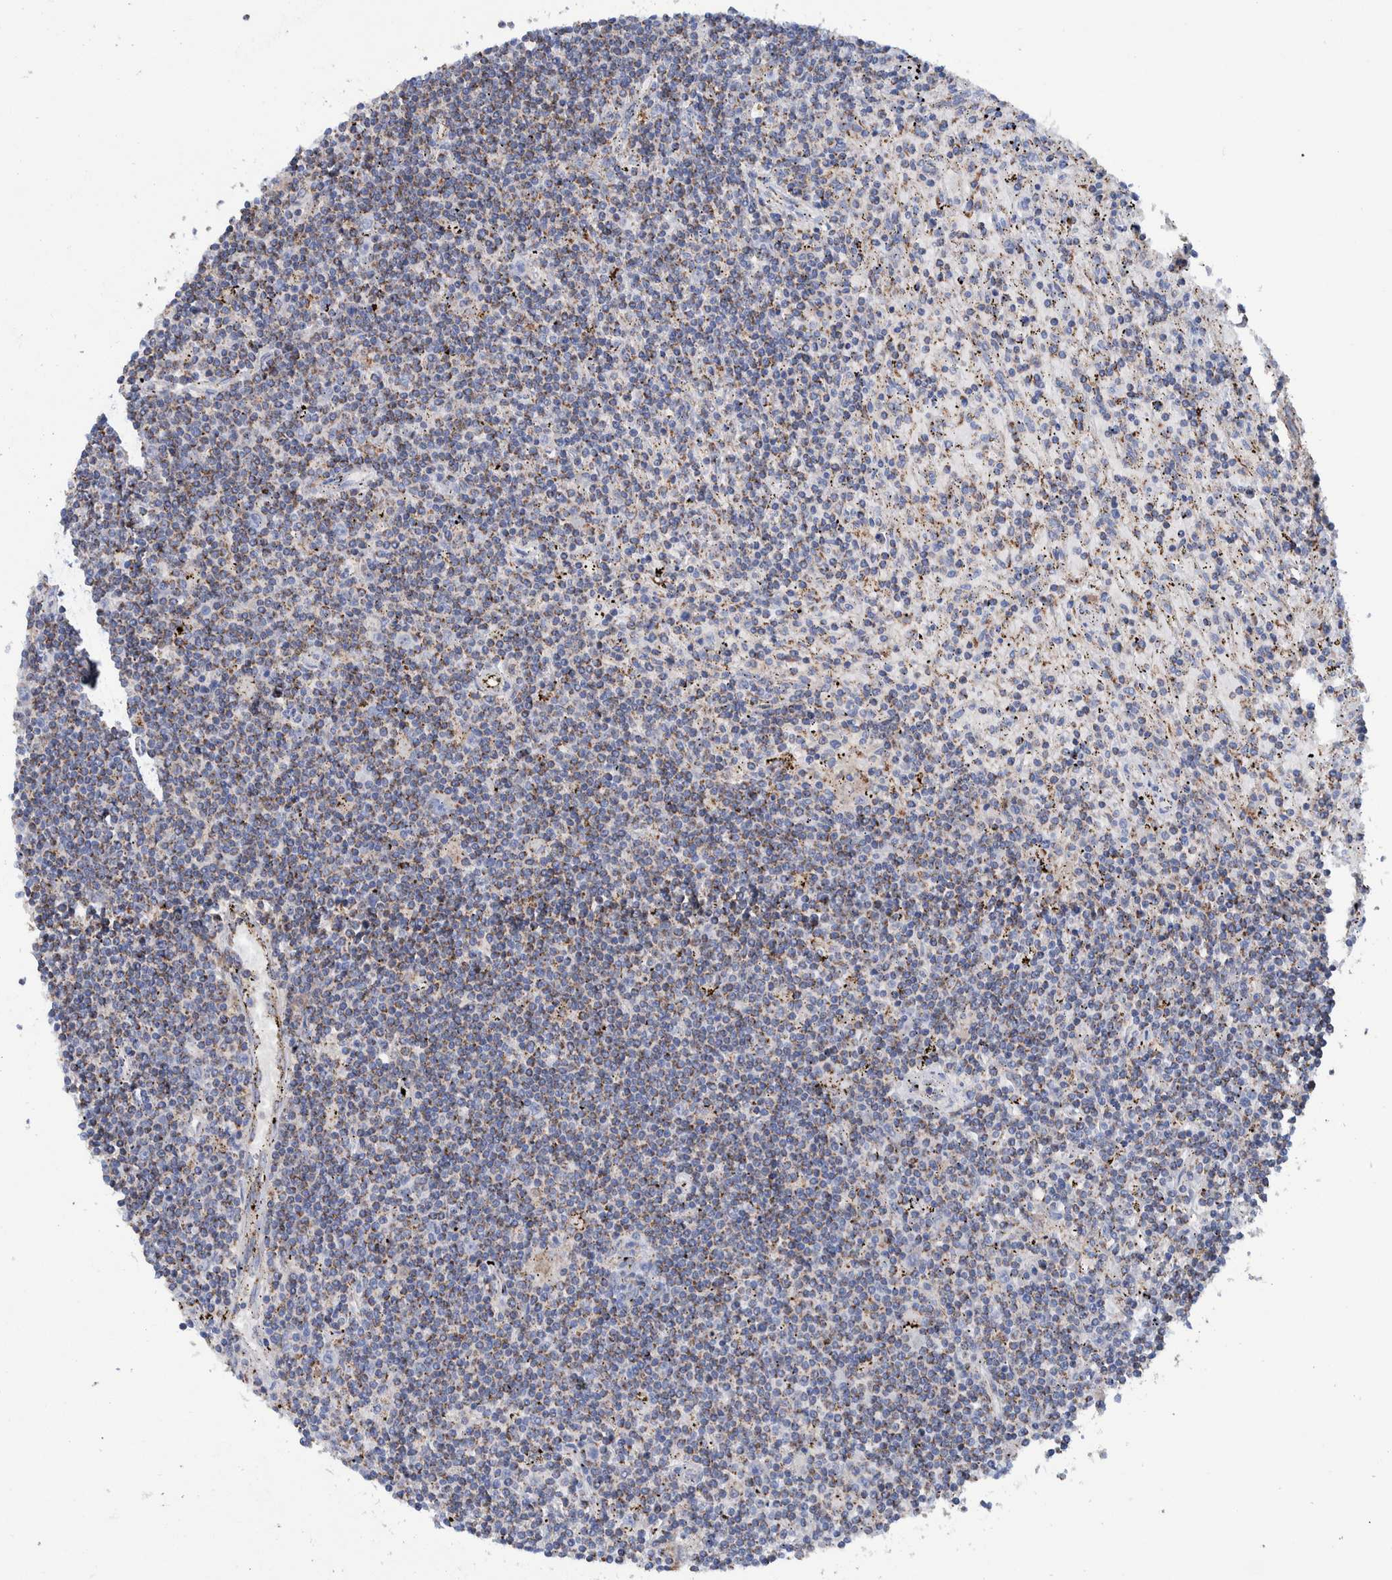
{"staining": {"intensity": "weak", "quantity": "25%-75%", "location": "cytoplasmic/membranous"}, "tissue": "lymphoma", "cell_type": "Tumor cells", "image_type": "cancer", "snomed": [{"axis": "morphology", "description": "Malignant lymphoma, non-Hodgkin's type, Low grade"}, {"axis": "topography", "description": "Spleen"}], "caption": "Immunohistochemistry image of lymphoma stained for a protein (brown), which exhibits low levels of weak cytoplasmic/membranous expression in approximately 25%-75% of tumor cells.", "gene": "DECR1", "patient": {"sex": "male", "age": 76}}